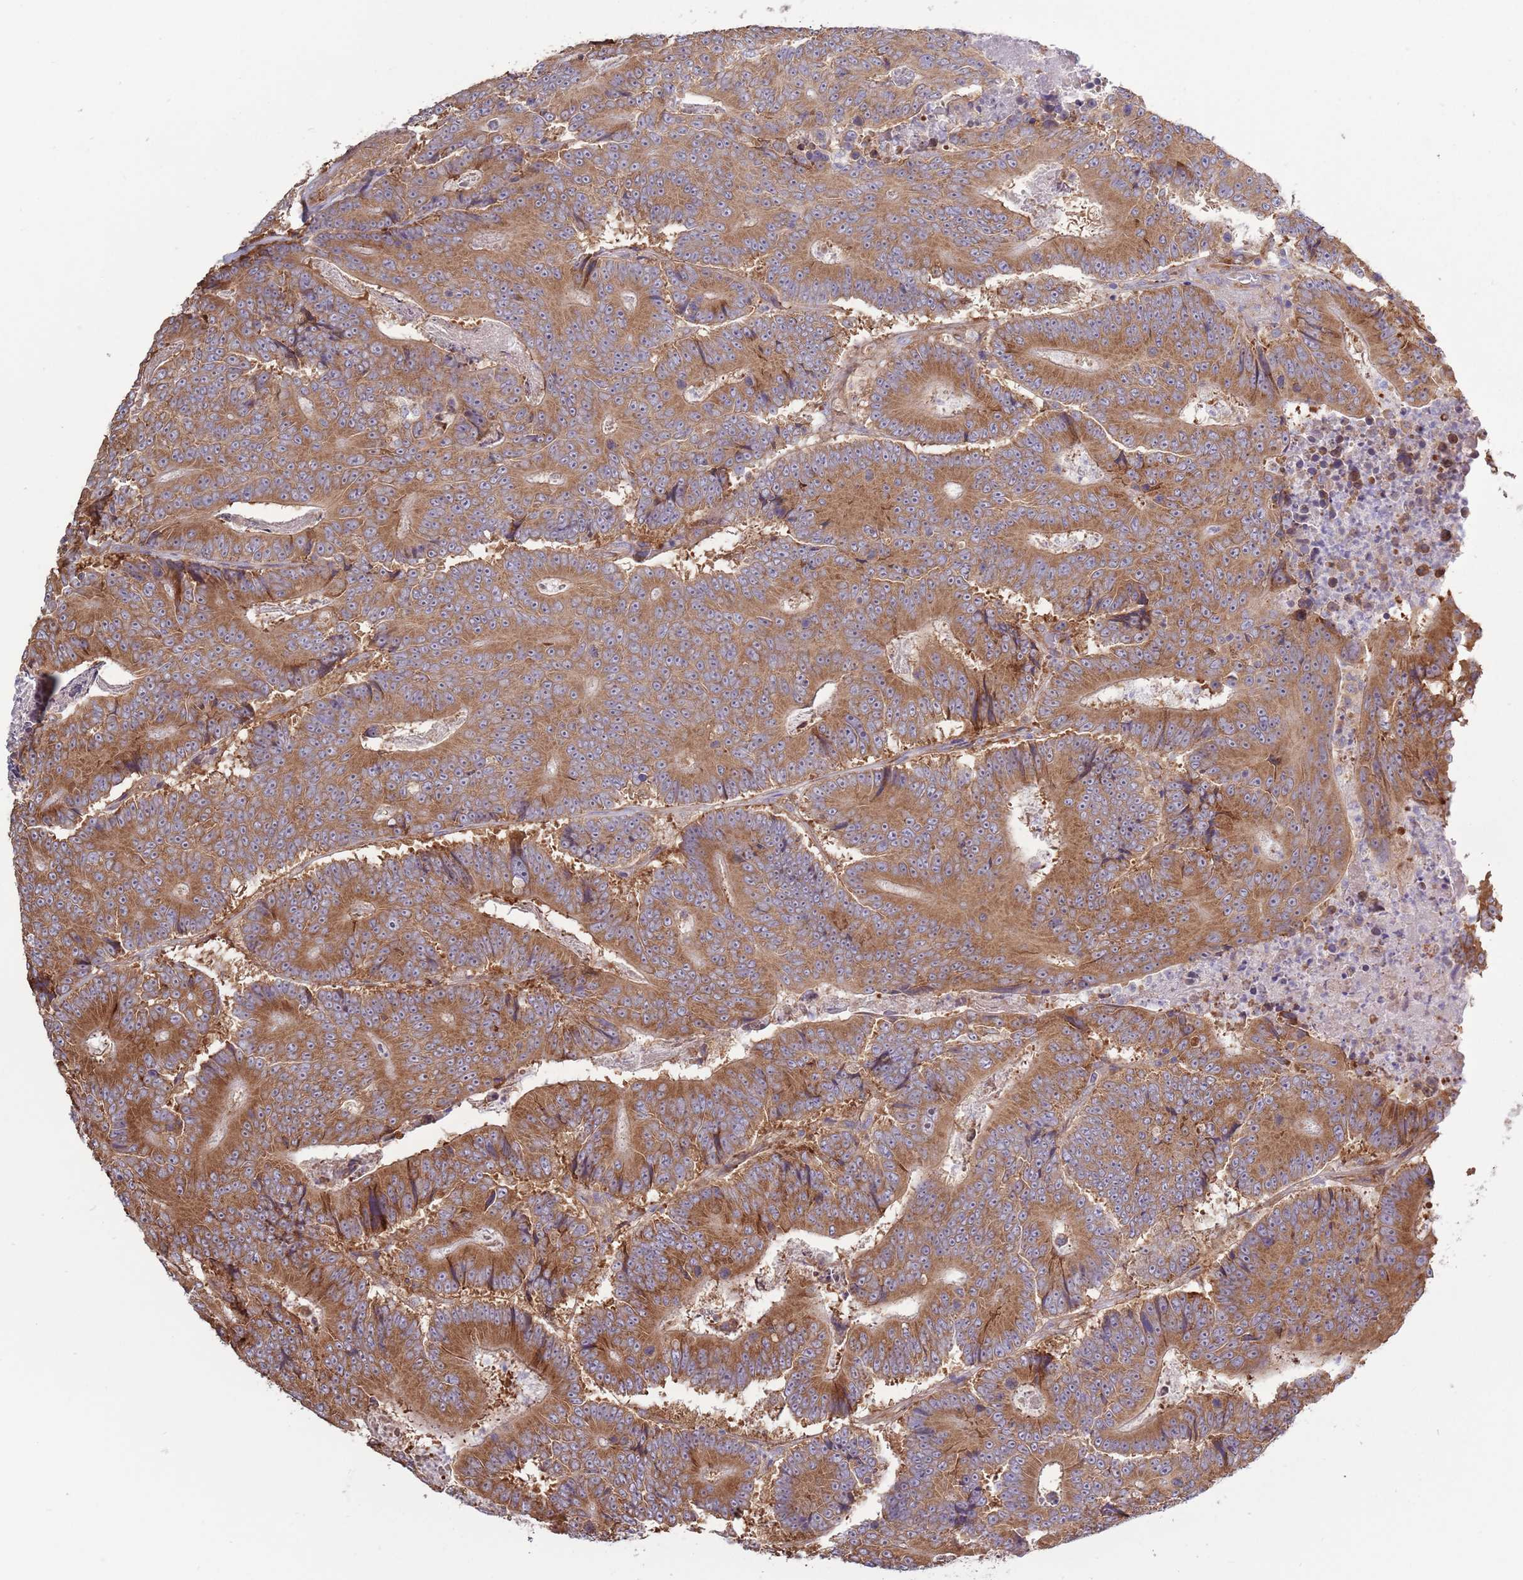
{"staining": {"intensity": "moderate", "quantity": ">75%", "location": "cytoplasmic/membranous"}, "tissue": "colorectal cancer", "cell_type": "Tumor cells", "image_type": "cancer", "snomed": [{"axis": "morphology", "description": "Adenocarcinoma, NOS"}, {"axis": "topography", "description": "Colon"}], "caption": "Human colorectal cancer (adenocarcinoma) stained for a protein (brown) displays moderate cytoplasmic/membranous positive expression in about >75% of tumor cells.", "gene": "RPL17-C18orf32", "patient": {"sex": "male", "age": 83}}